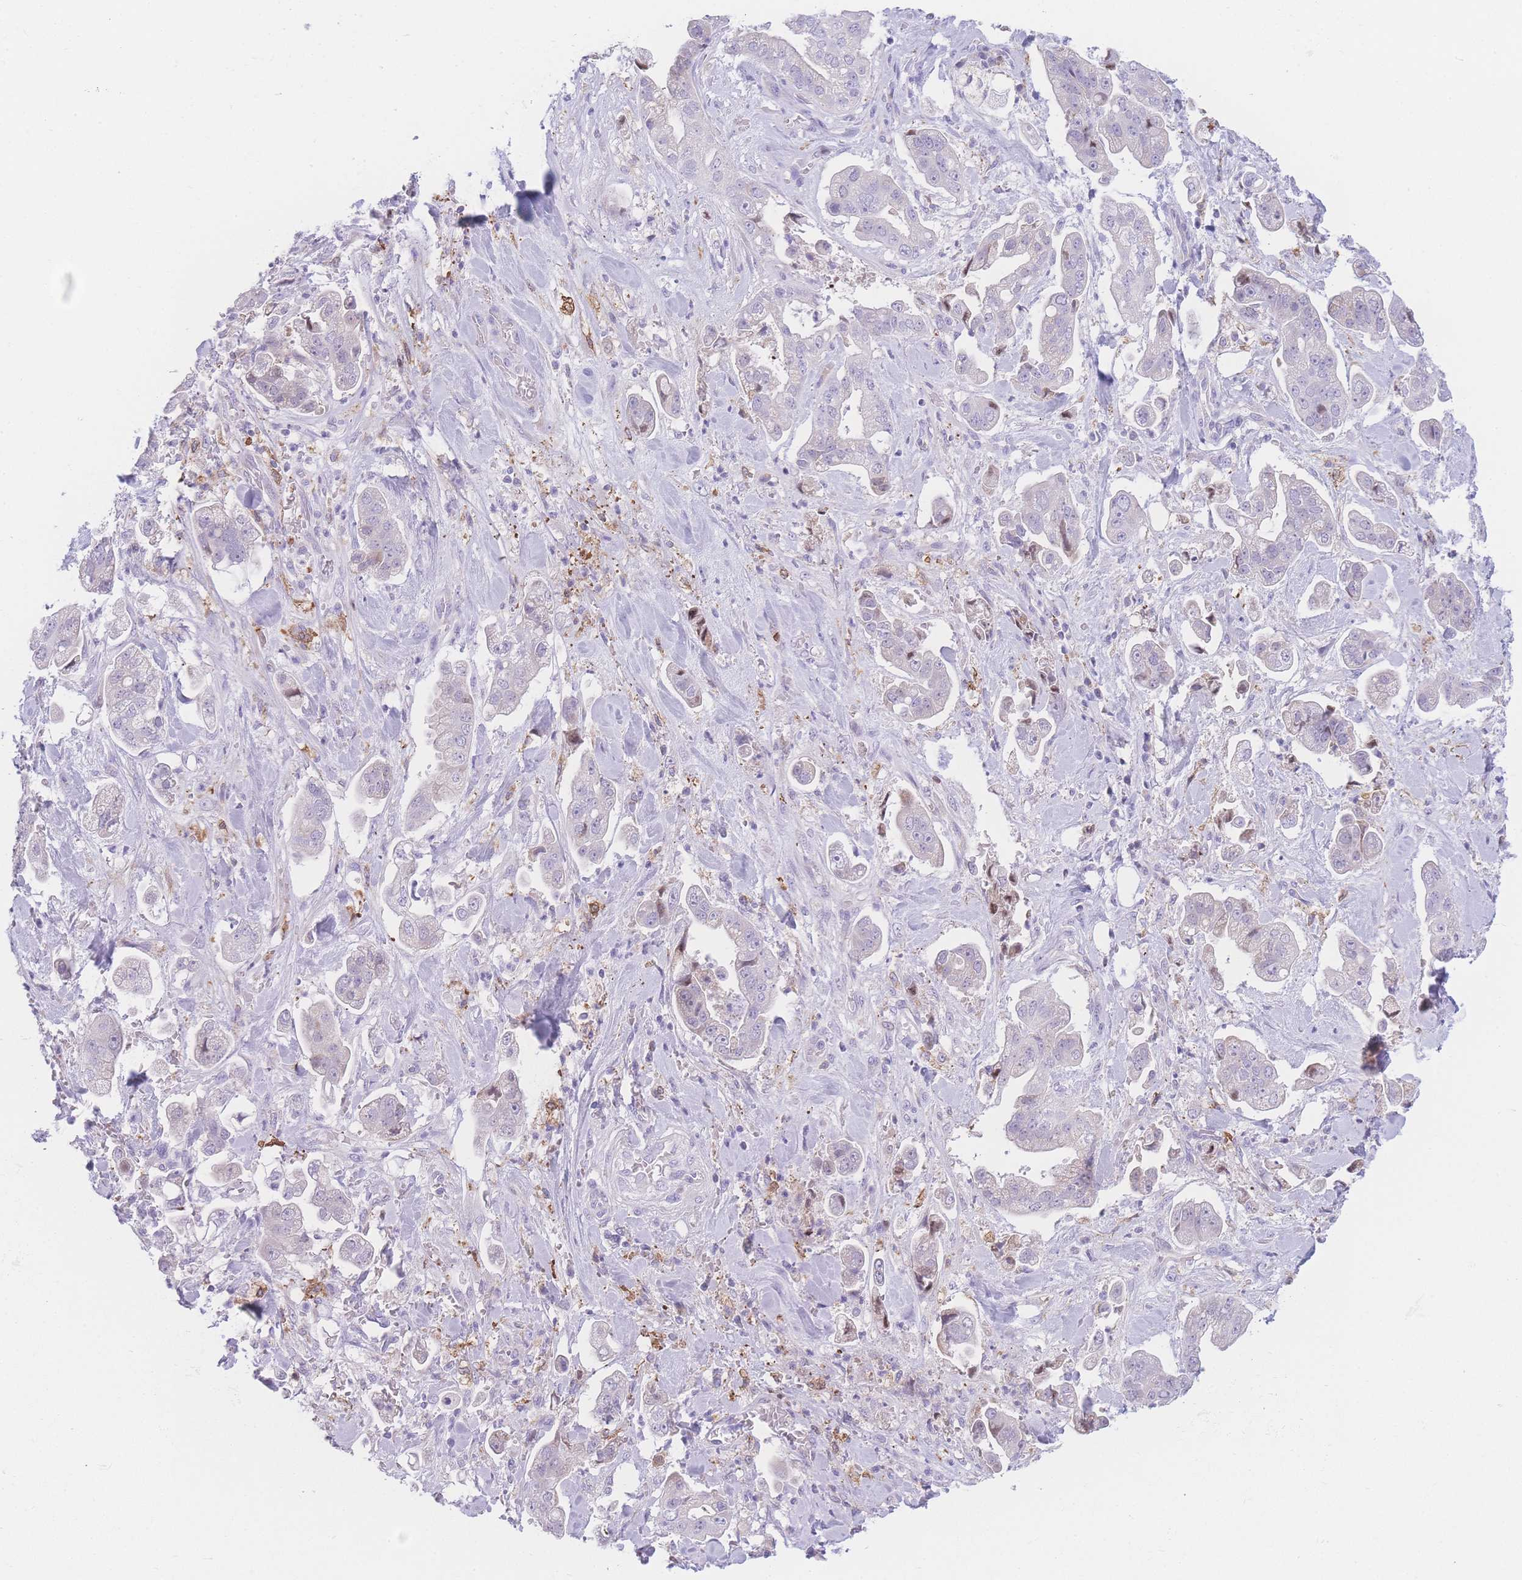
{"staining": {"intensity": "negative", "quantity": "none", "location": "none"}, "tissue": "stomach cancer", "cell_type": "Tumor cells", "image_type": "cancer", "snomed": [{"axis": "morphology", "description": "Adenocarcinoma, NOS"}, {"axis": "topography", "description": "Stomach"}], "caption": "Immunohistochemical staining of stomach cancer (adenocarcinoma) displays no significant positivity in tumor cells.", "gene": "NBEAL1", "patient": {"sex": "male", "age": 62}}